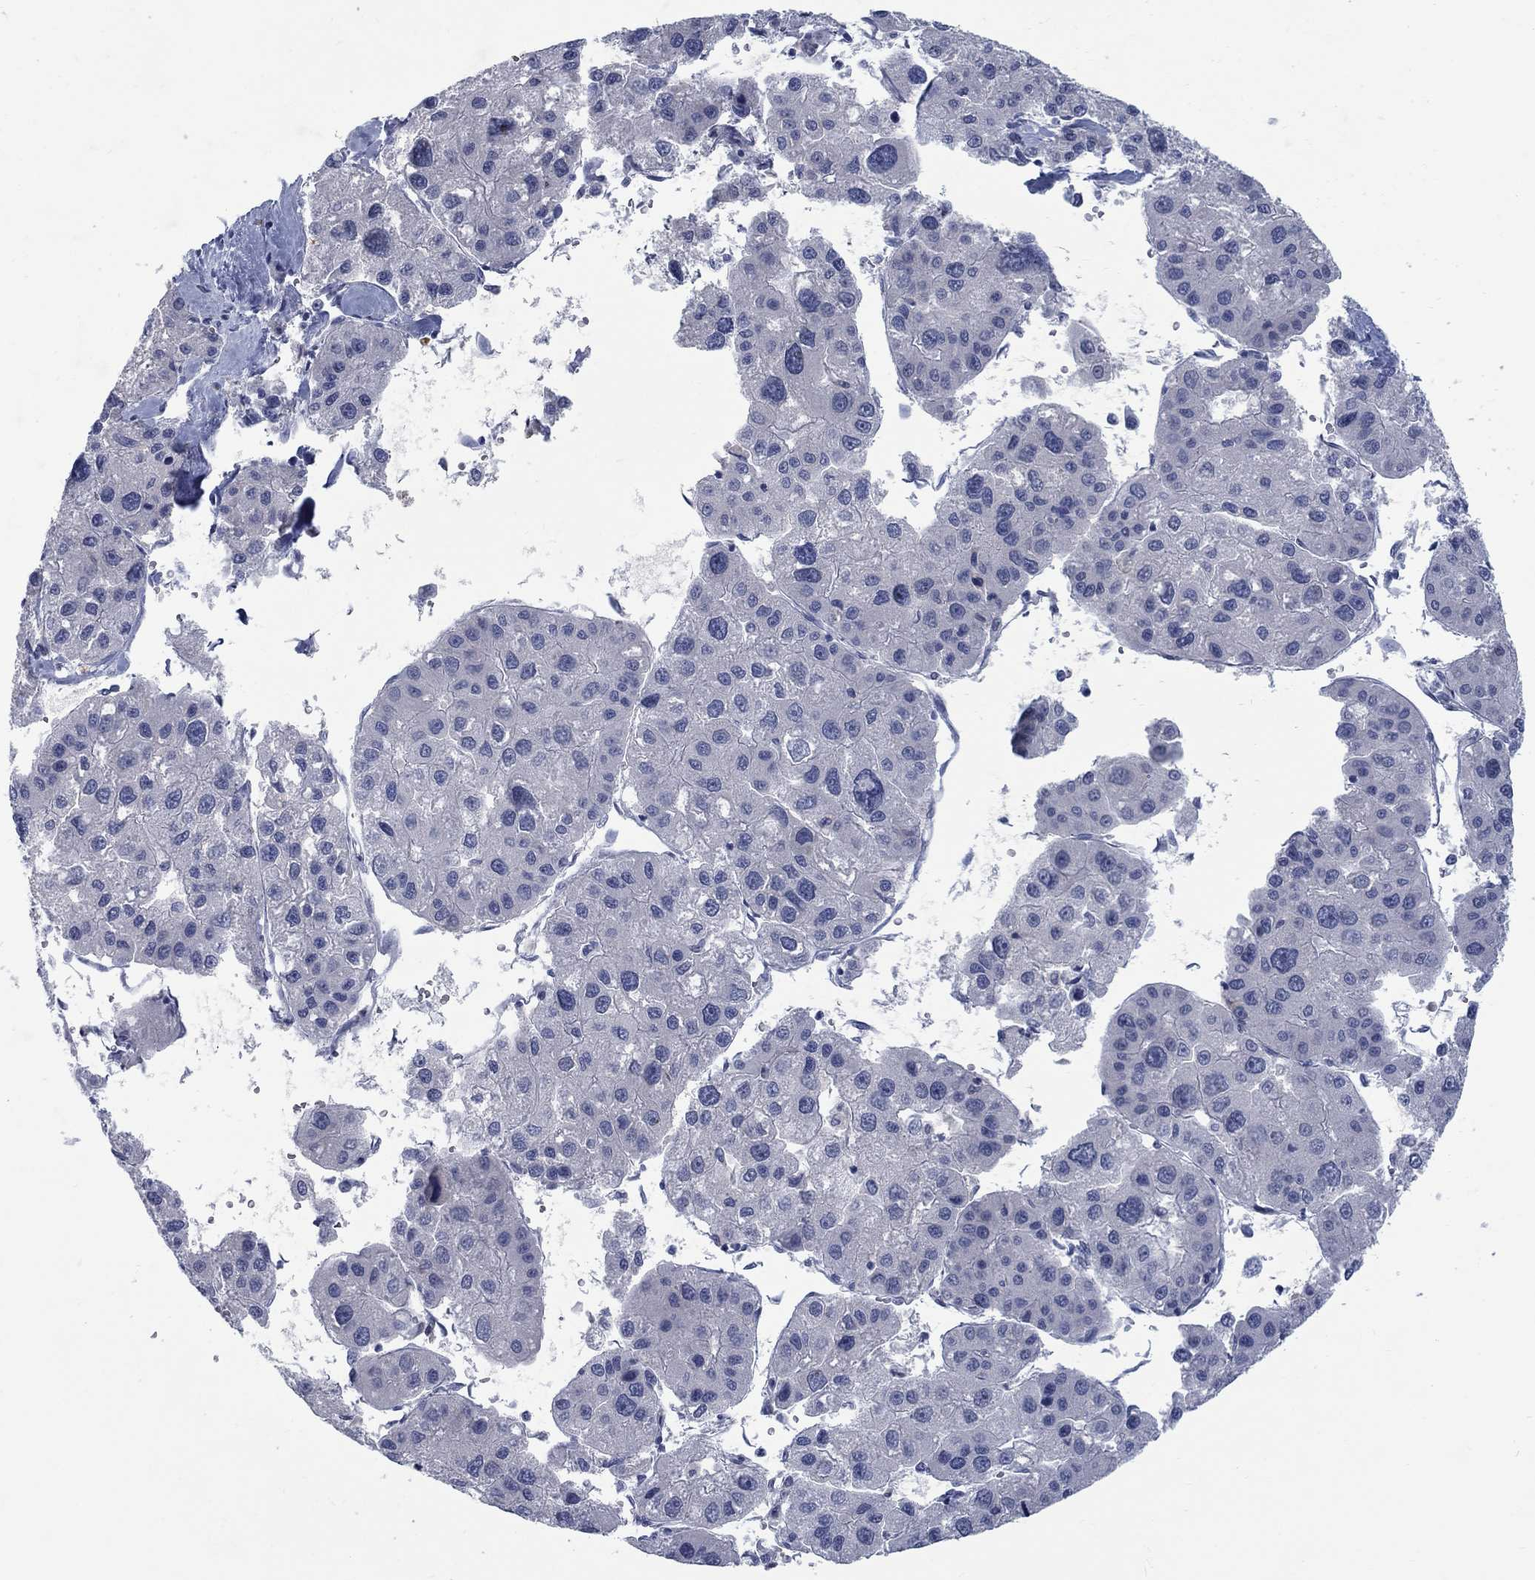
{"staining": {"intensity": "negative", "quantity": "none", "location": "none"}, "tissue": "liver cancer", "cell_type": "Tumor cells", "image_type": "cancer", "snomed": [{"axis": "morphology", "description": "Carcinoma, Hepatocellular, NOS"}, {"axis": "topography", "description": "Liver"}], "caption": "An image of hepatocellular carcinoma (liver) stained for a protein demonstrates no brown staining in tumor cells.", "gene": "RFTN2", "patient": {"sex": "male", "age": 73}}